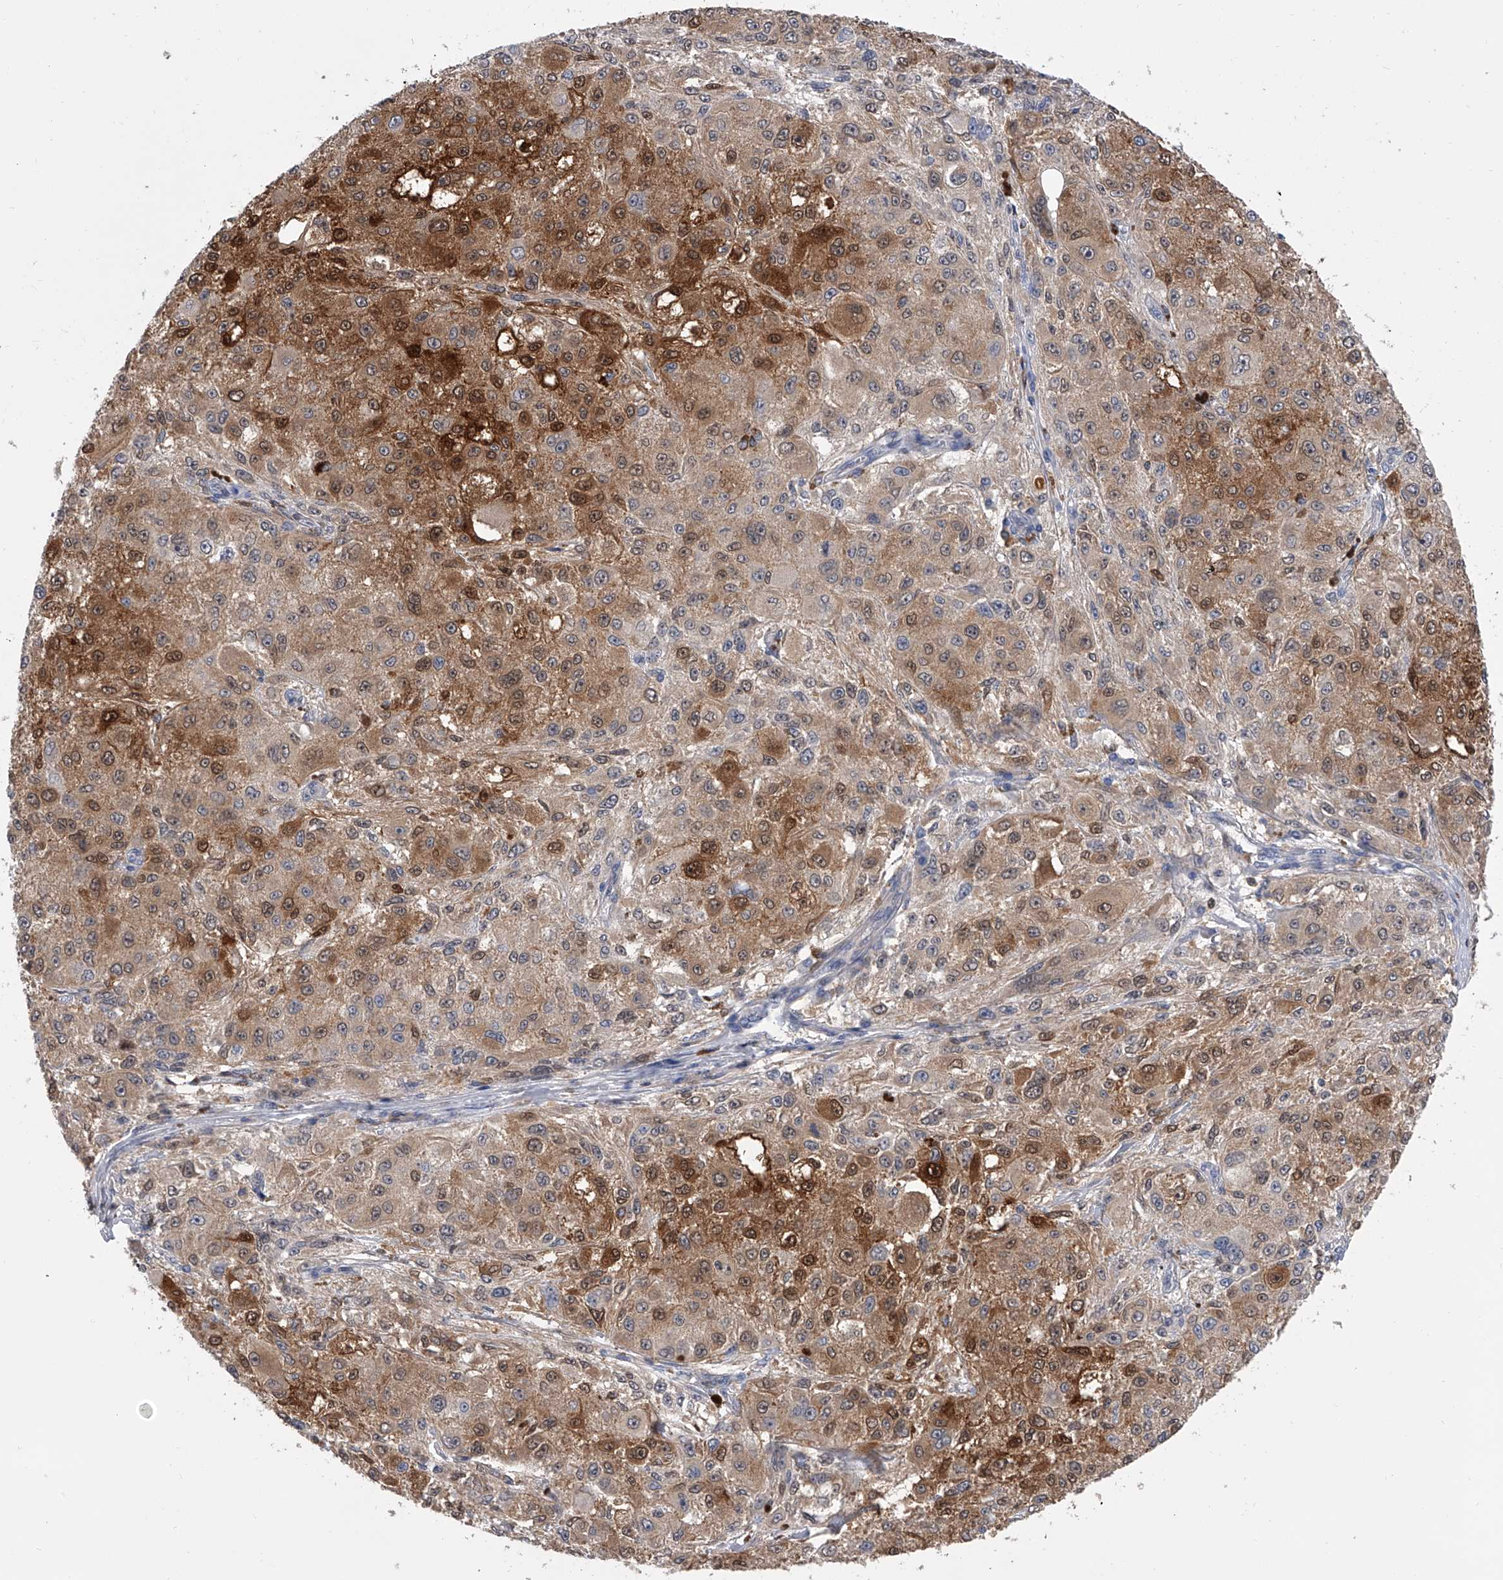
{"staining": {"intensity": "strong", "quantity": "25%-75%", "location": "cytoplasmic/membranous,nuclear"}, "tissue": "melanoma", "cell_type": "Tumor cells", "image_type": "cancer", "snomed": [{"axis": "morphology", "description": "Necrosis, NOS"}, {"axis": "morphology", "description": "Malignant melanoma, NOS"}, {"axis": "topography", "description": "Skin"}], "caption": "This is an image of immunohistochemistry staining of malignant melanoma, which shows strong expression in the cytoplasmic/membranous and nuclear of tumor cells.", "gene": "SERPINB9", "patient": {"sex": "female", "age": 87}}